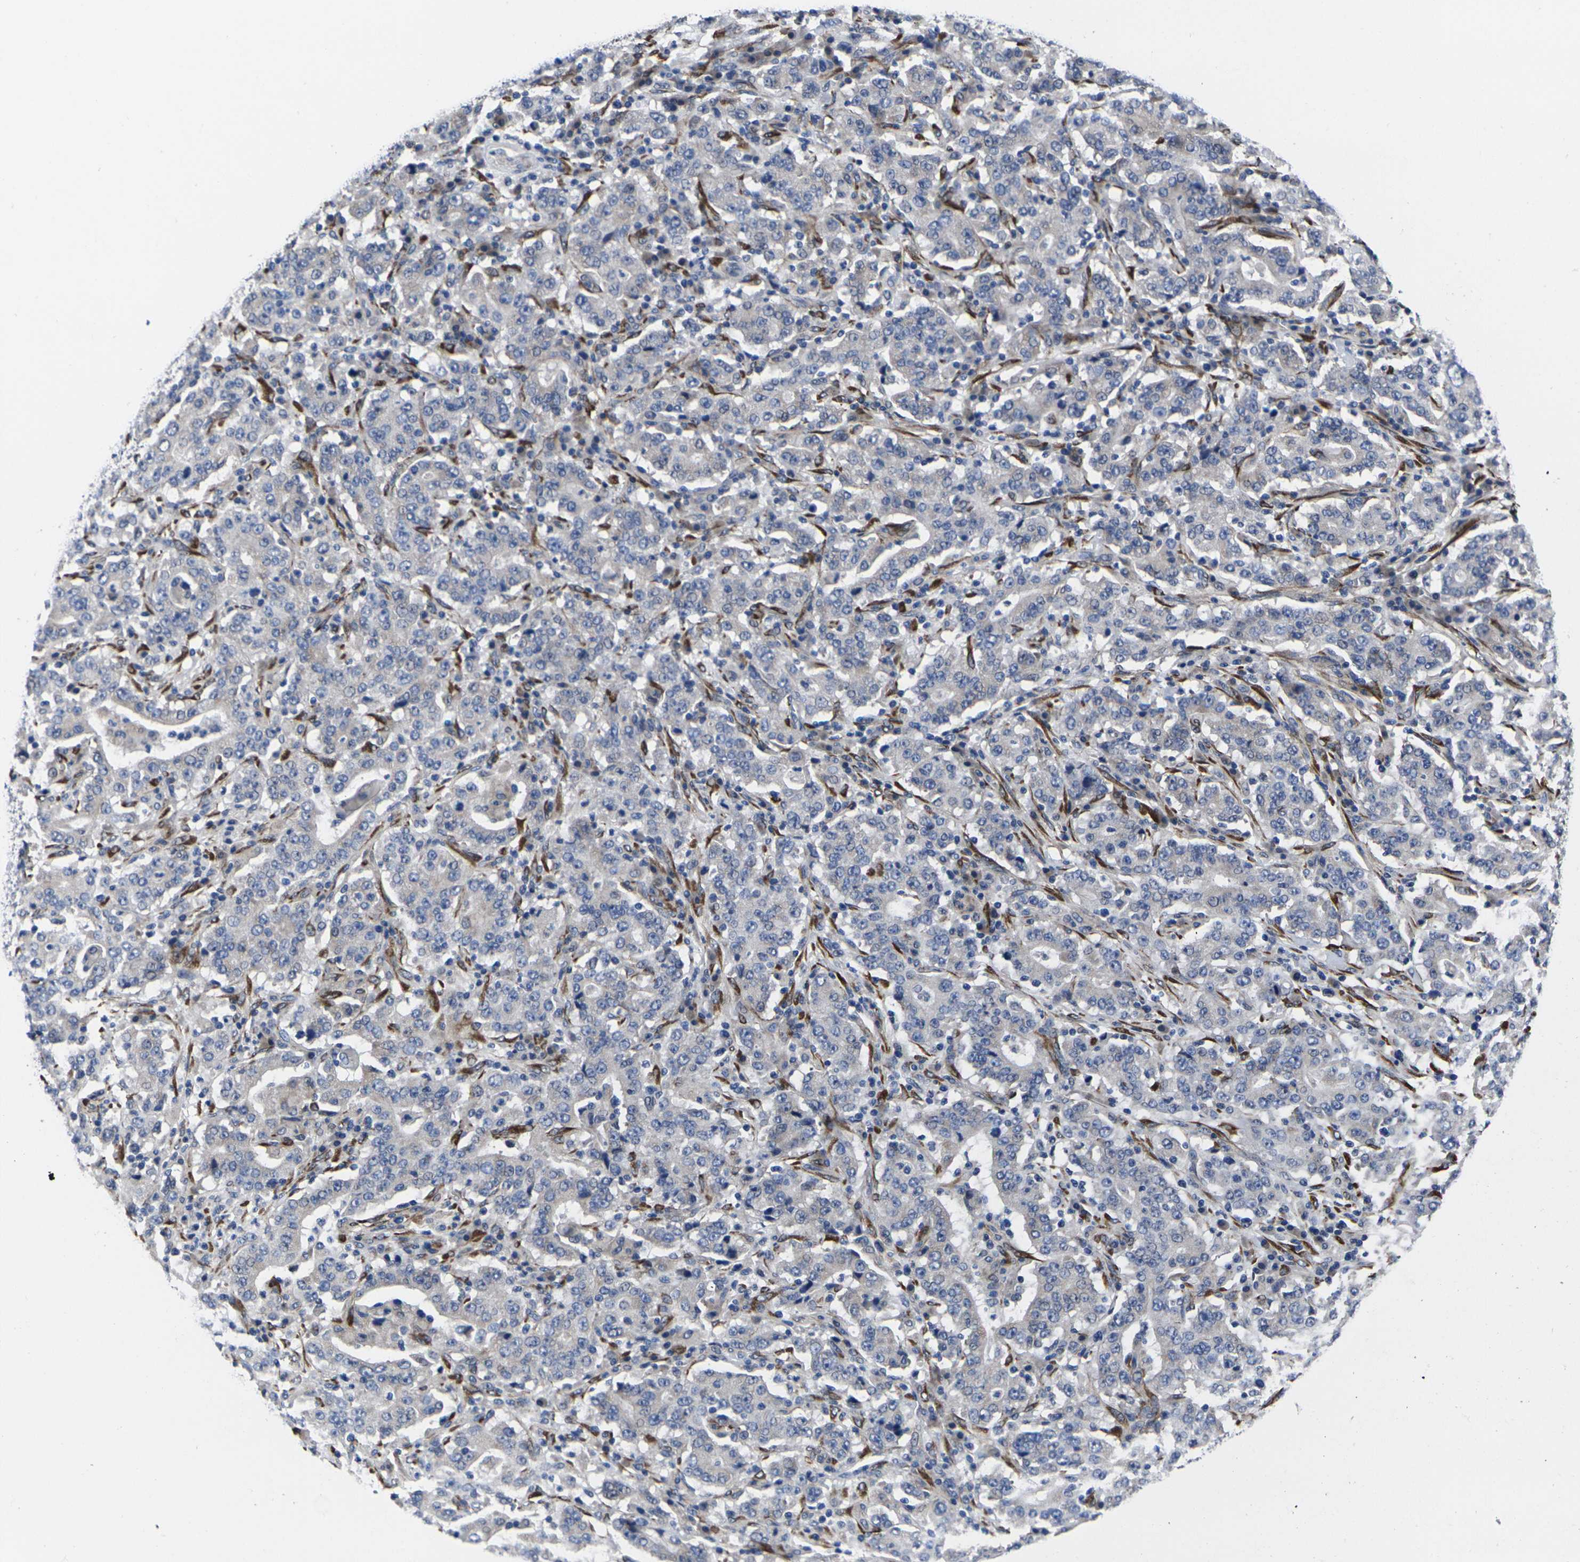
{"staining": {"intensity": "negative", "quantity": "none", "location": "none"}, "tissue": "stomach cancer", "cell_type": "Tumor cells", "image_type": "cancer", "snomed": [{"axis": "morphology", "description": "Normal tissue, NOS"}, {"axis": "morphology", "description": "Adenocarcinoma, NOS"}, {"axis": "topography", "description": "Stomach, upper"}, {"axis": "topography", "description": "Stomach"}], "caption": "A histopathology image of stomach cancer stained for a protein exhibits no brown staining in tumor cells.", "gene": "CYP2C8", "patient": {"sex": "male", "age": 59}}